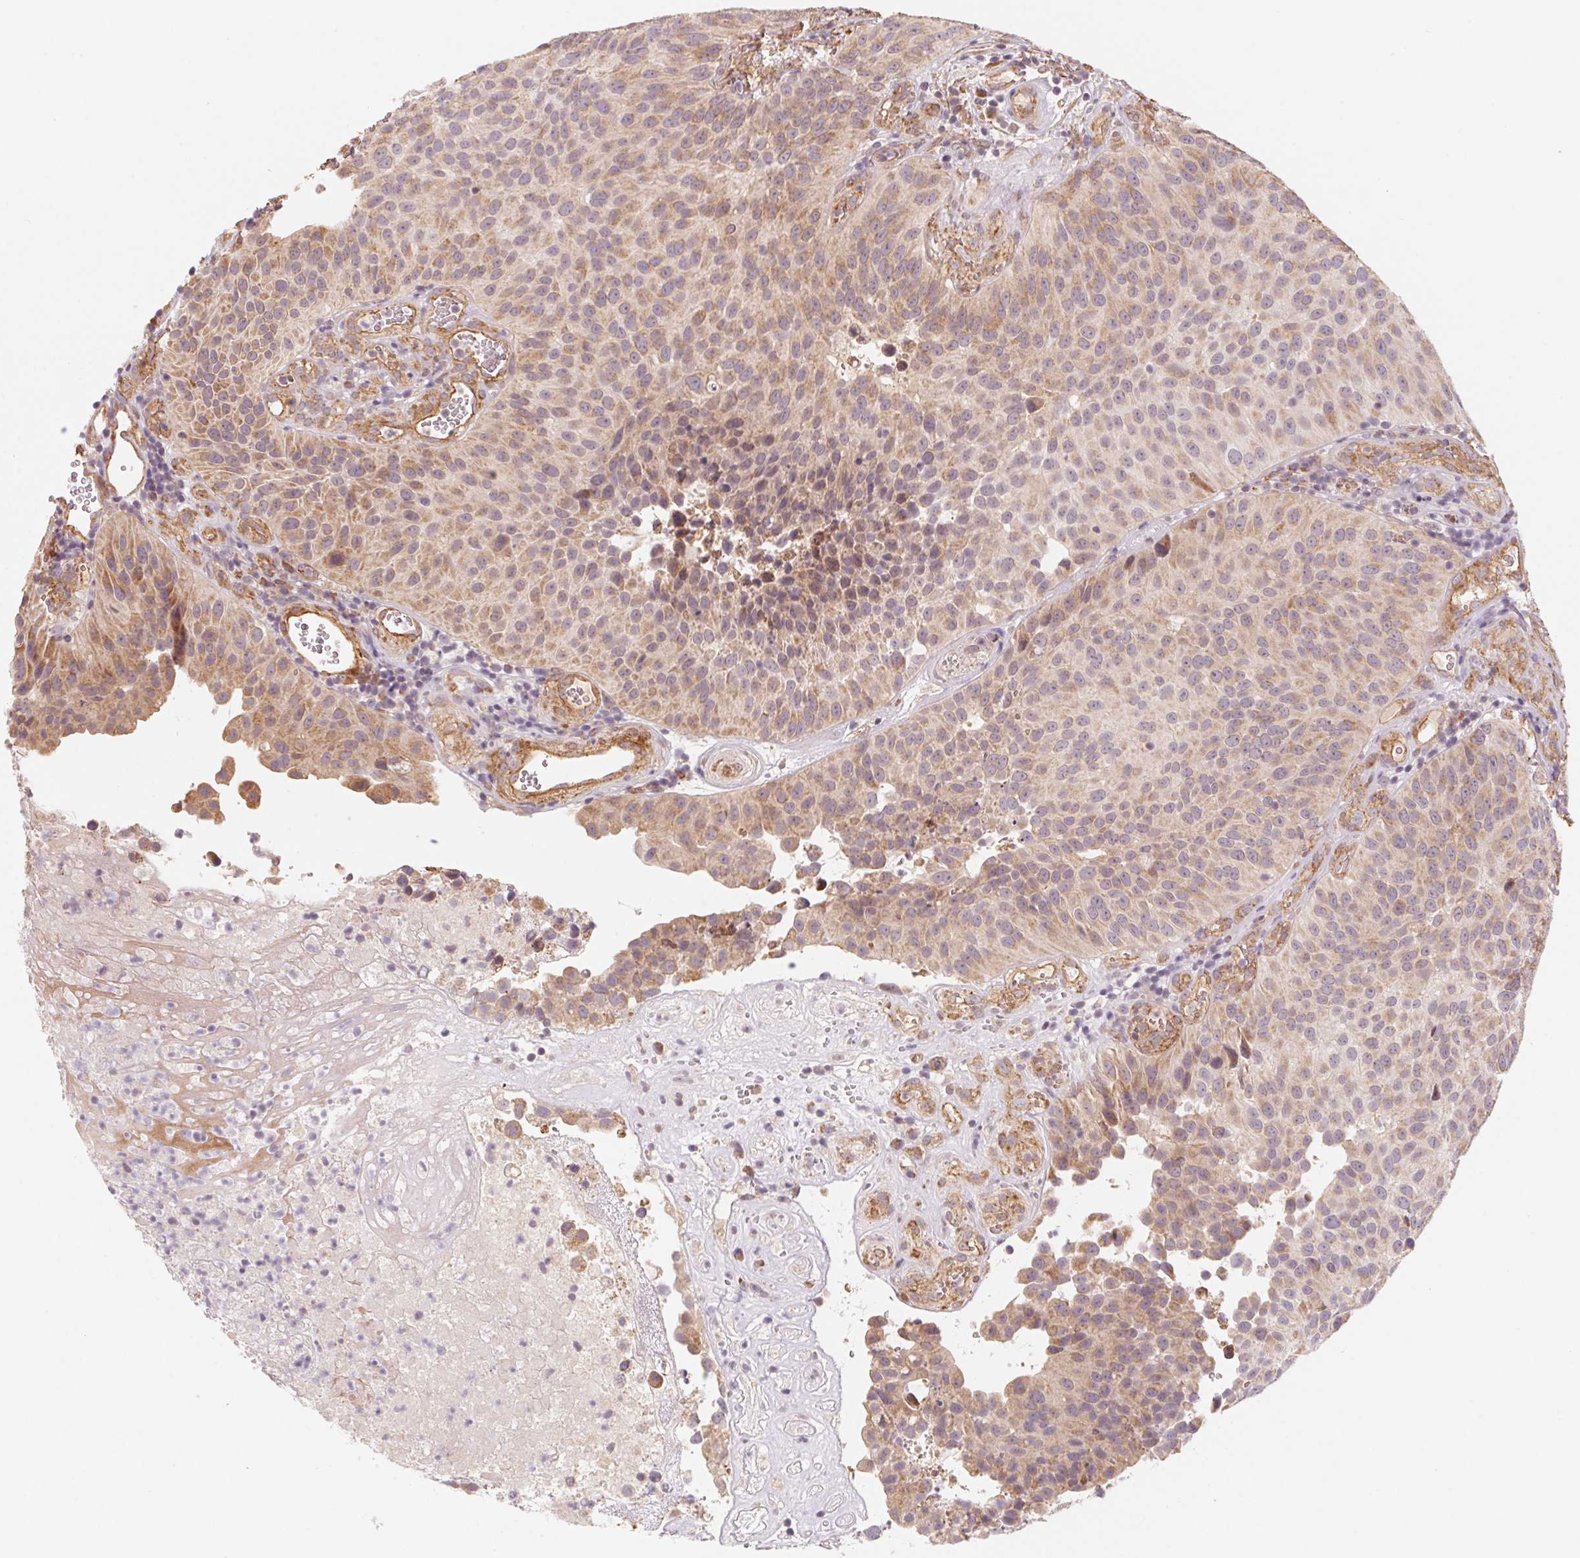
{"staining": {"intensity": "weak", "quantity": ">75%", "location": "cytoplasmic/membranous"}, "tissue": "urothelial cancer", "cell_type": "Tumor cells", "image_type": "cancer", "snomed": [{"axis": "morphology", "description": "Urothelial carcinoma, Low grade"}, {"axis": "topography", "description": "Urinary bladder"}], "caption": "Brown immunohistochemical staining in human low-grade urothelial carcinoma shows weak cytoplasmic/membranous expression in approximately >75% of tumor cells.", "gene": "CCDC112", "patient": {"sex": "male", "age": 76}}